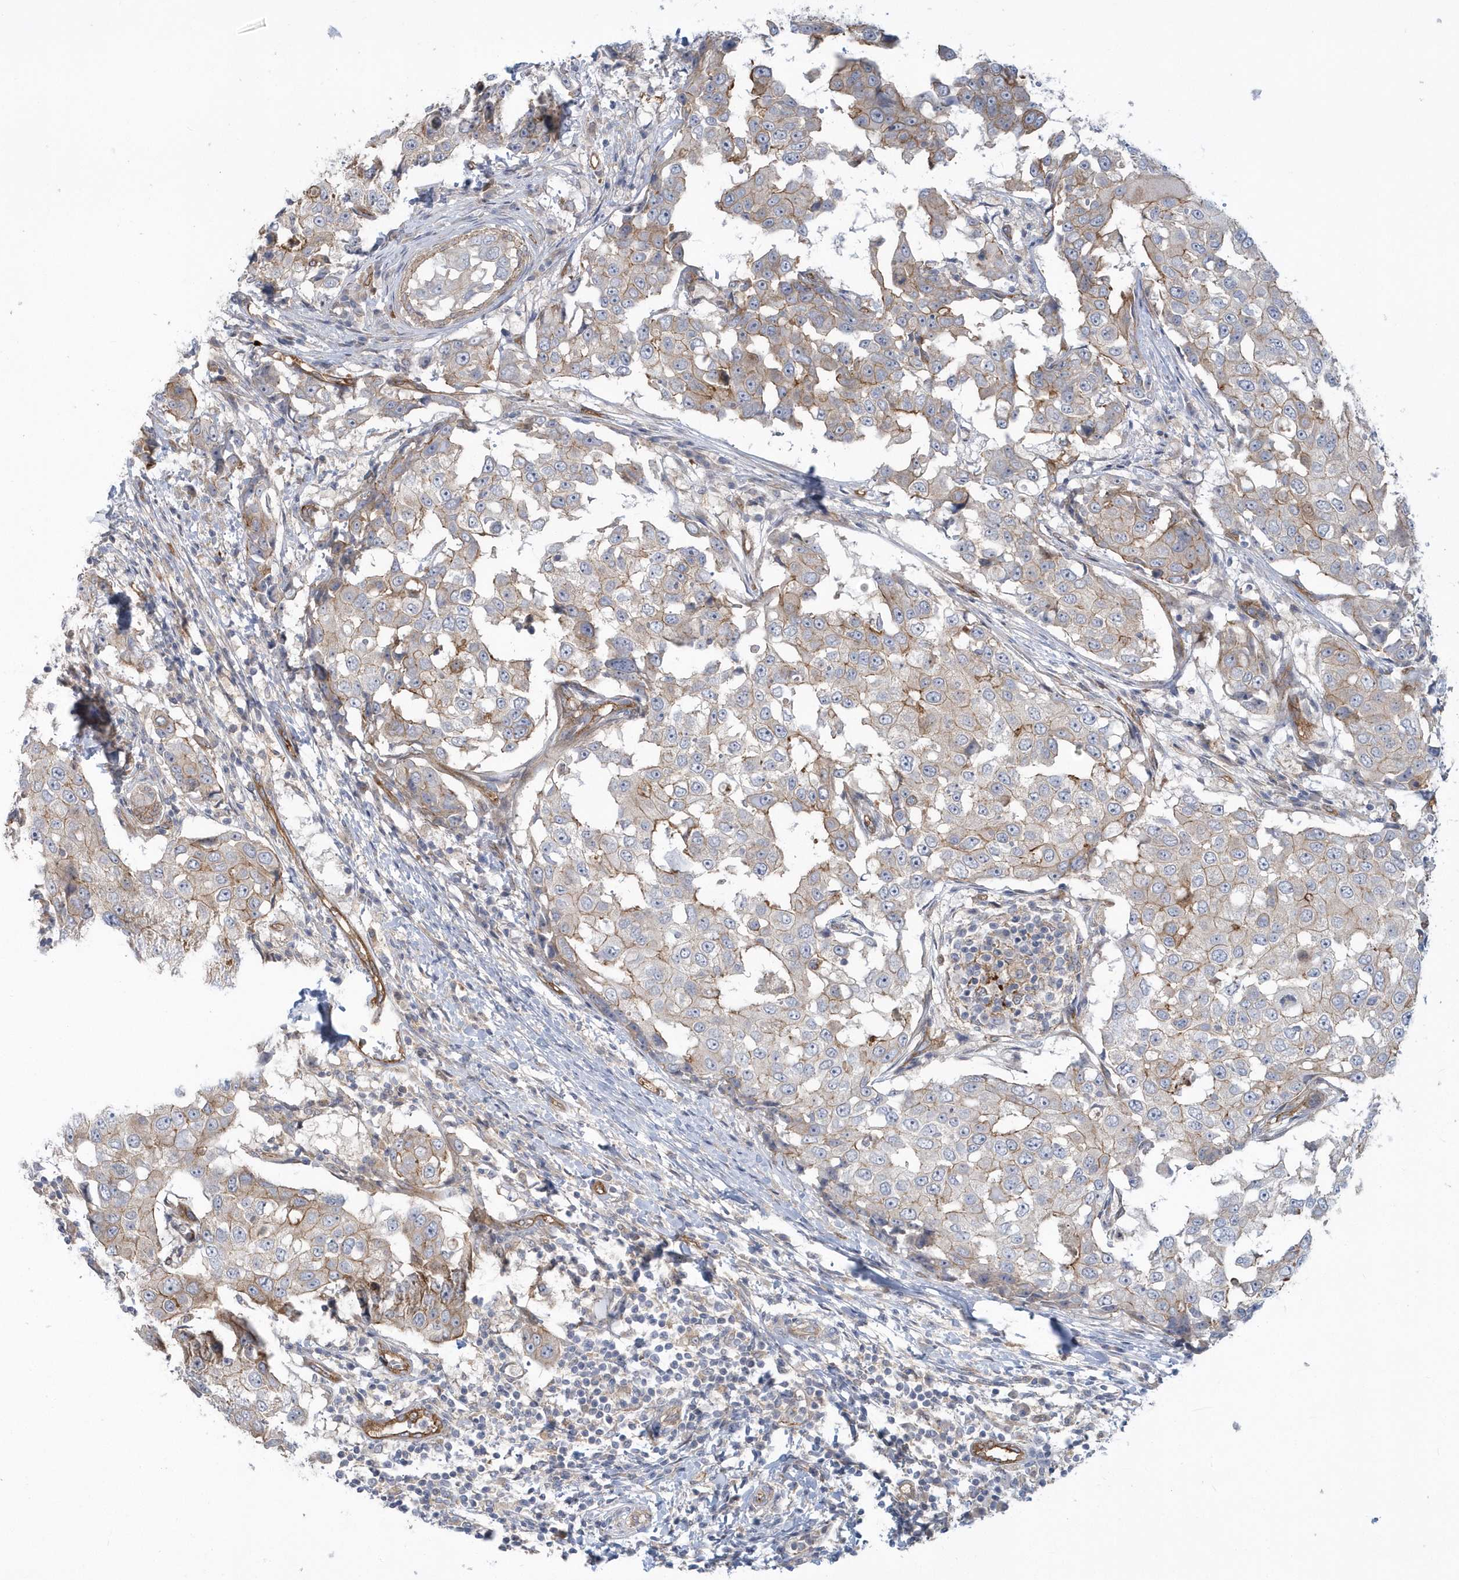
{"staining": {"intensity": "moderate", "quantity": "<25%", "location": "cytoplasmic/membranous"}, "tissue": "breast cancer", "cell_type": "Tumor cells", "image_type": "cancer", "snomed": [{"axis": "morphology", "description": "Duct carcinoma"}, {"axis": "topography", "description": "Breast"}], "caption": "Immunohistochemistry micrograph of breast cancer (intraductal carcinoma) stained for a protein (brown), which demonstrates low levels of moderate cytoplasmic/membranous expression in approximately <25% of tumor cells.", "gene": "RAI14", "patient": {"sex": "female", "age": 27}}